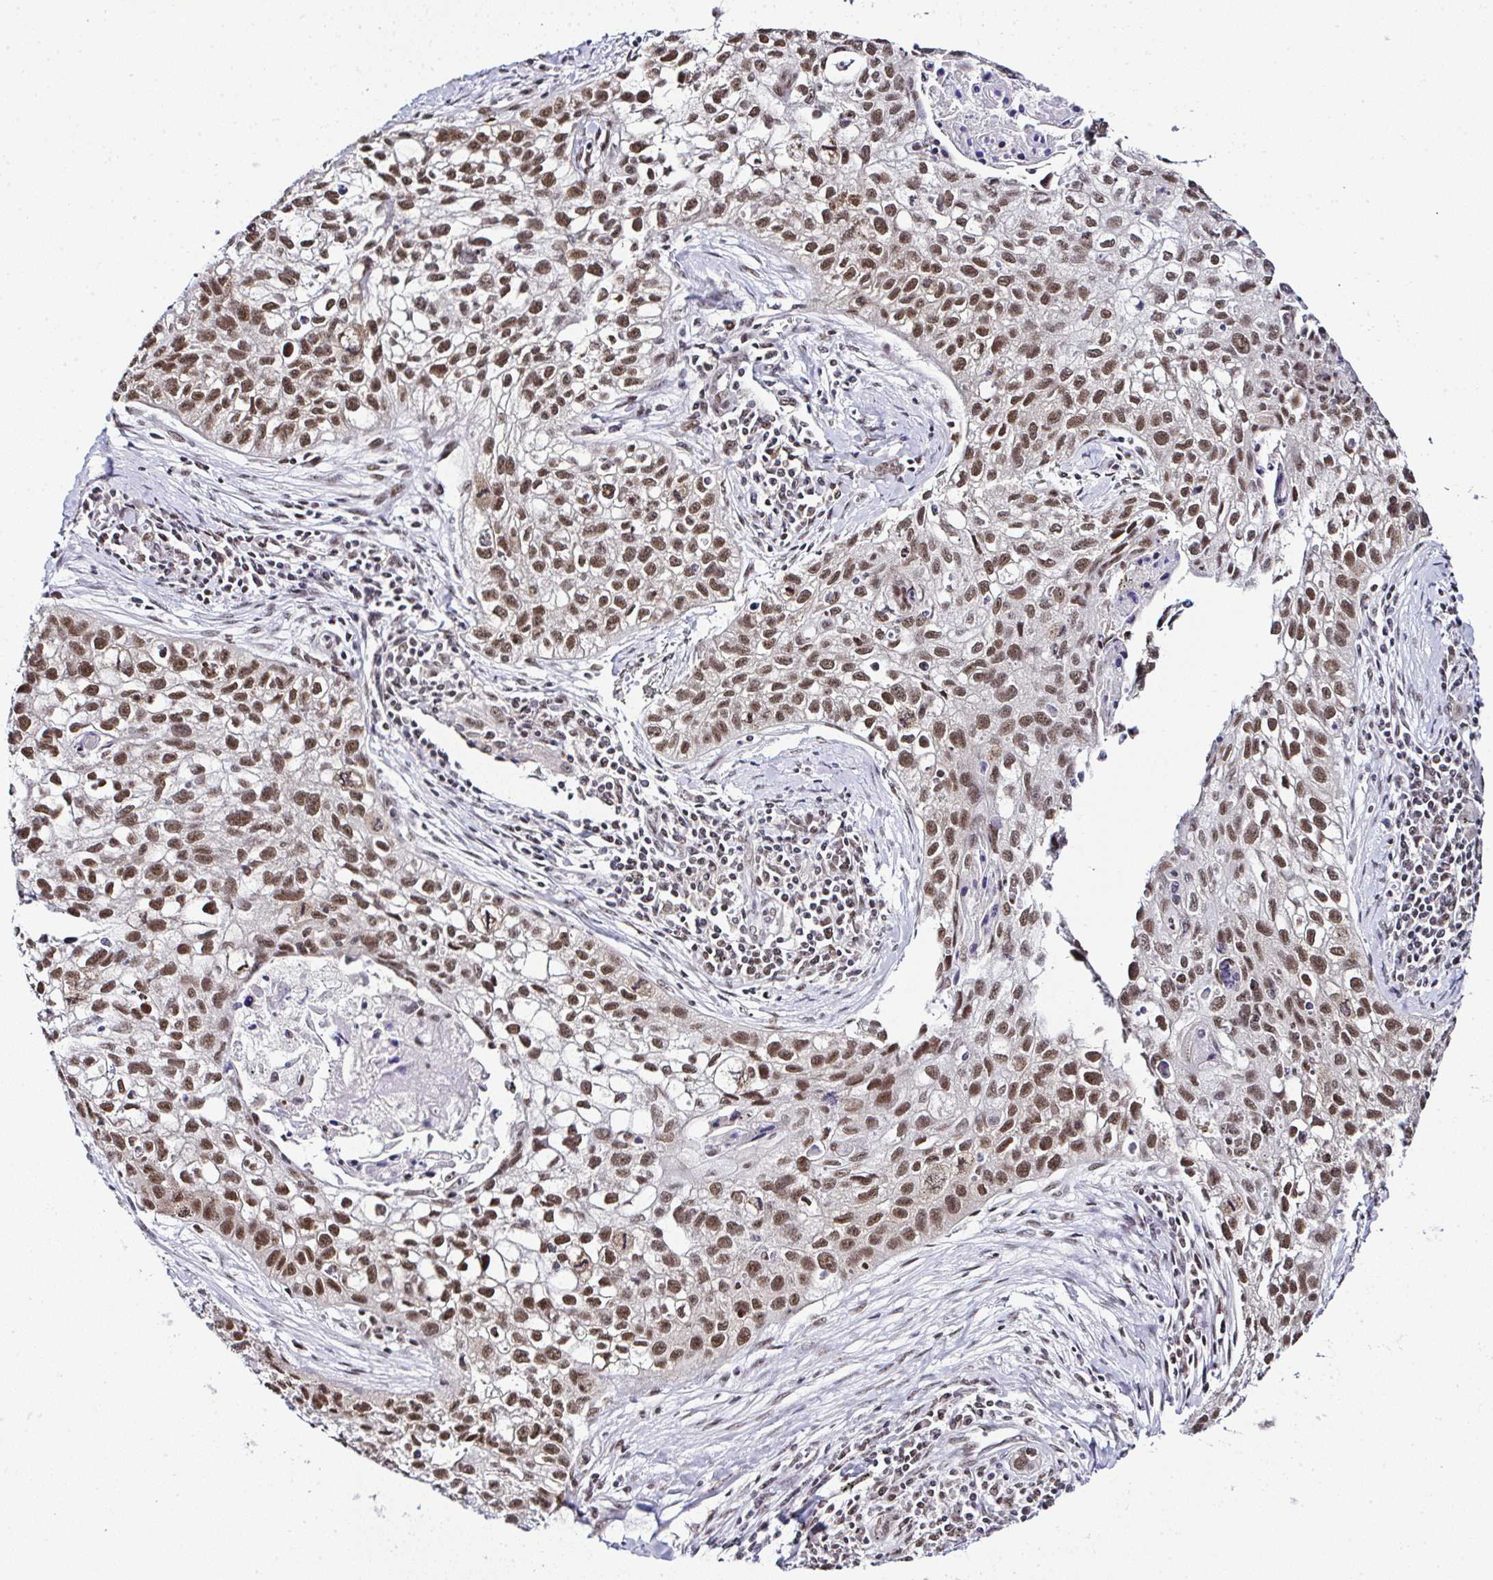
{"staining": {"intensity": "moderate", "quantity": ">75%", "location": "nuclear"}, "tissue": "lung cancer", "cell_type": "Tumor cells", "image_type": "cancer", "snomed": [{"axis": "morphology", "description": "Squamous cell carcinoma, NOS"}, {"axis": "topography", "description": "Lung"}], "caption": "Lung cancer (squamous cell carcinoma) stained with immunohistochemistry (IHC) demonstrates moderate nuclear expression in approximately >75% of tumor cells. The protein of interest is stained brown, and the nuclei are stained in blue (DAB IHC with brightfield microscopy, high magnification).", "gene": "PTPN2", "patient": {"sex": "male", "age": 74}}